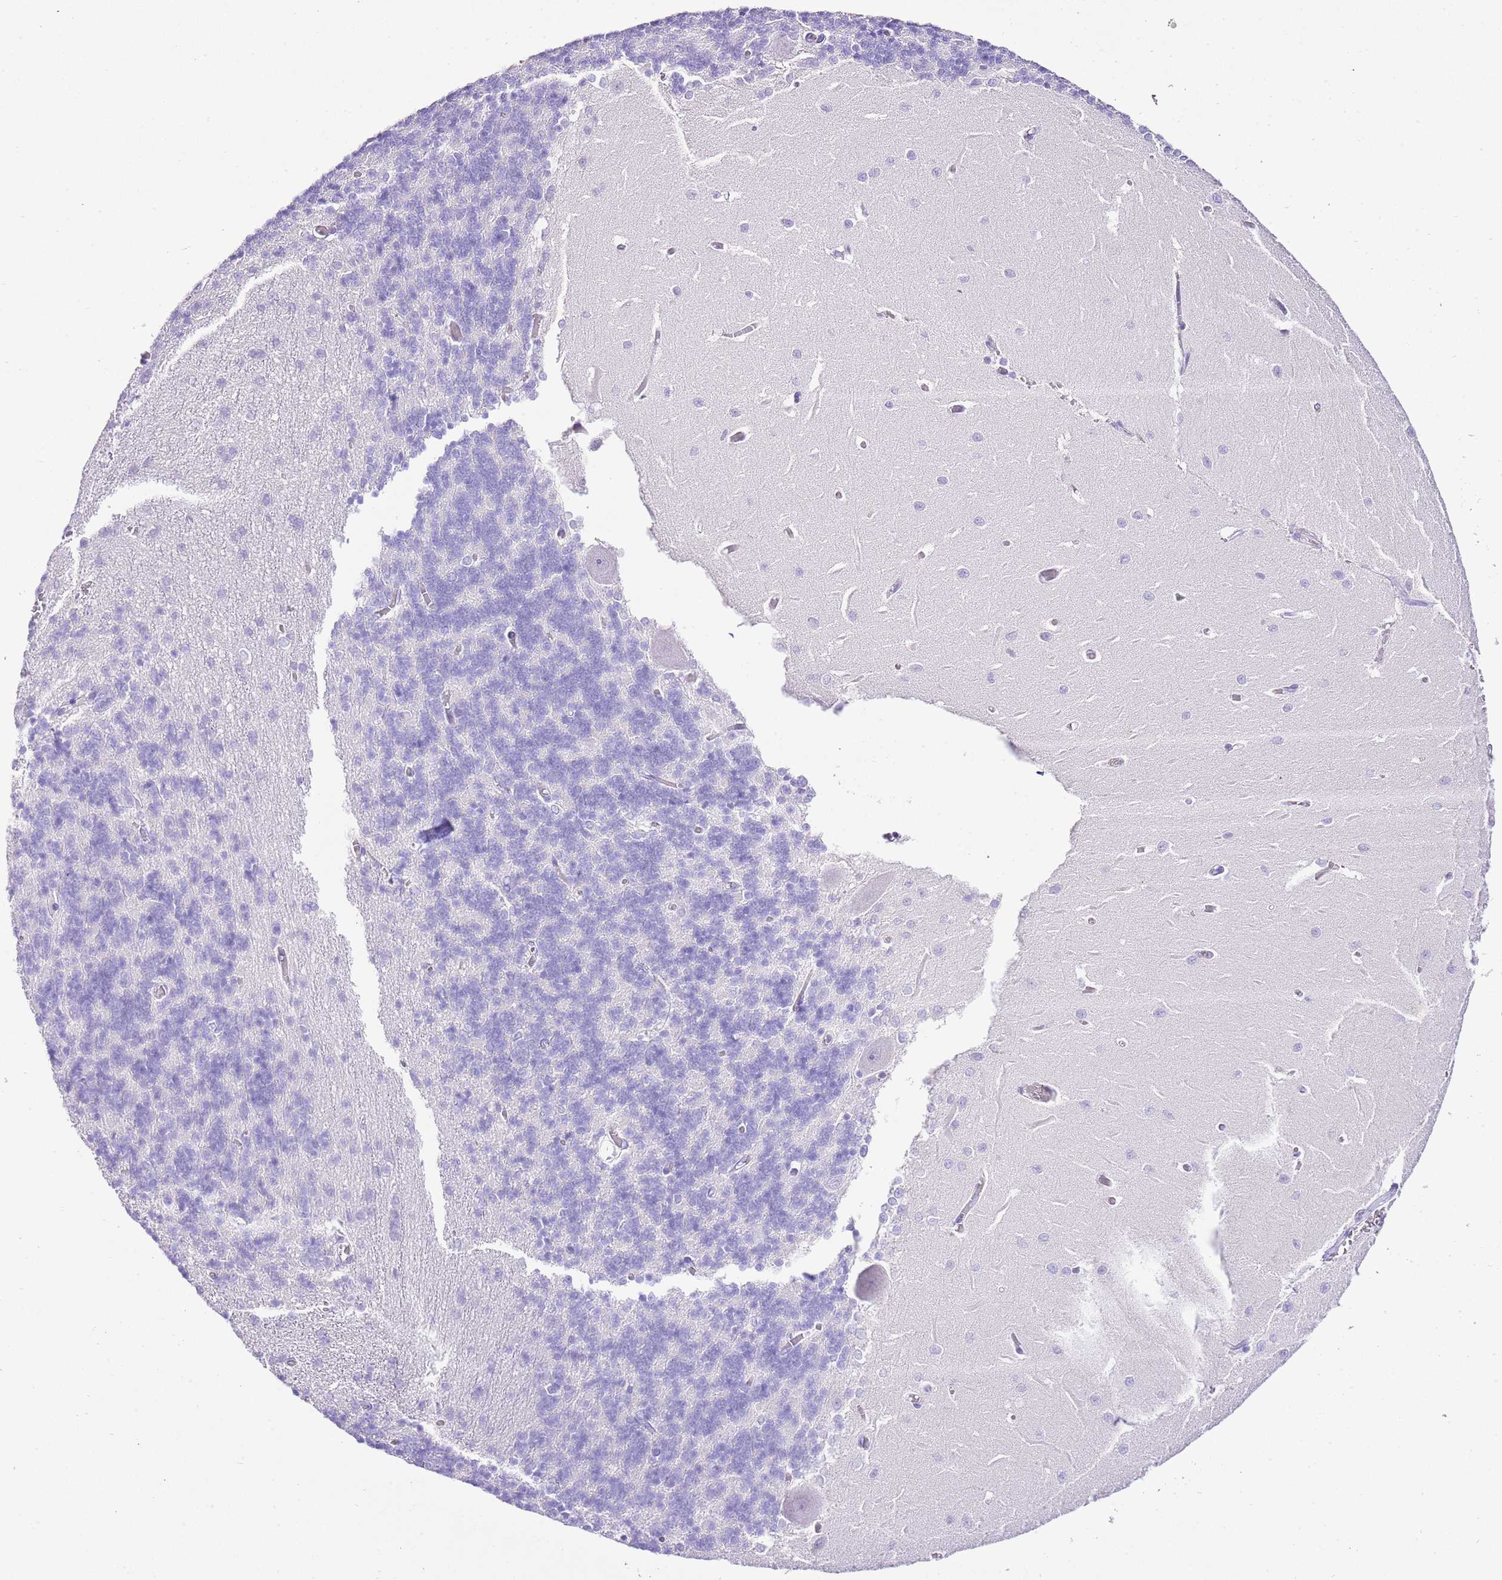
{"staining": {"intensity": "negative", "quantity": "none", "location": "none"}, "tissue": "cerebellum", "cell_type": "Cells in granular layer", "image_type": "normal", "snomed": [{"axis": "morphology", "description": "Normal tissue, NOS"}, {"axis": "topography", "description": "Cerebellum"}], "caption": "Immunohistochemistry (IHC) image of unremarkable human cerebellum stained for a protein (brown), which reveals no positivity in cells in granular layer. The staining is performed using DAB (3,3'-diaminobenzidine) brown chromogen with nuclei counter-stained in using hematoxylin.", "gene": "BHLHA15", "patient": {"sex": "male", "age": 37}}